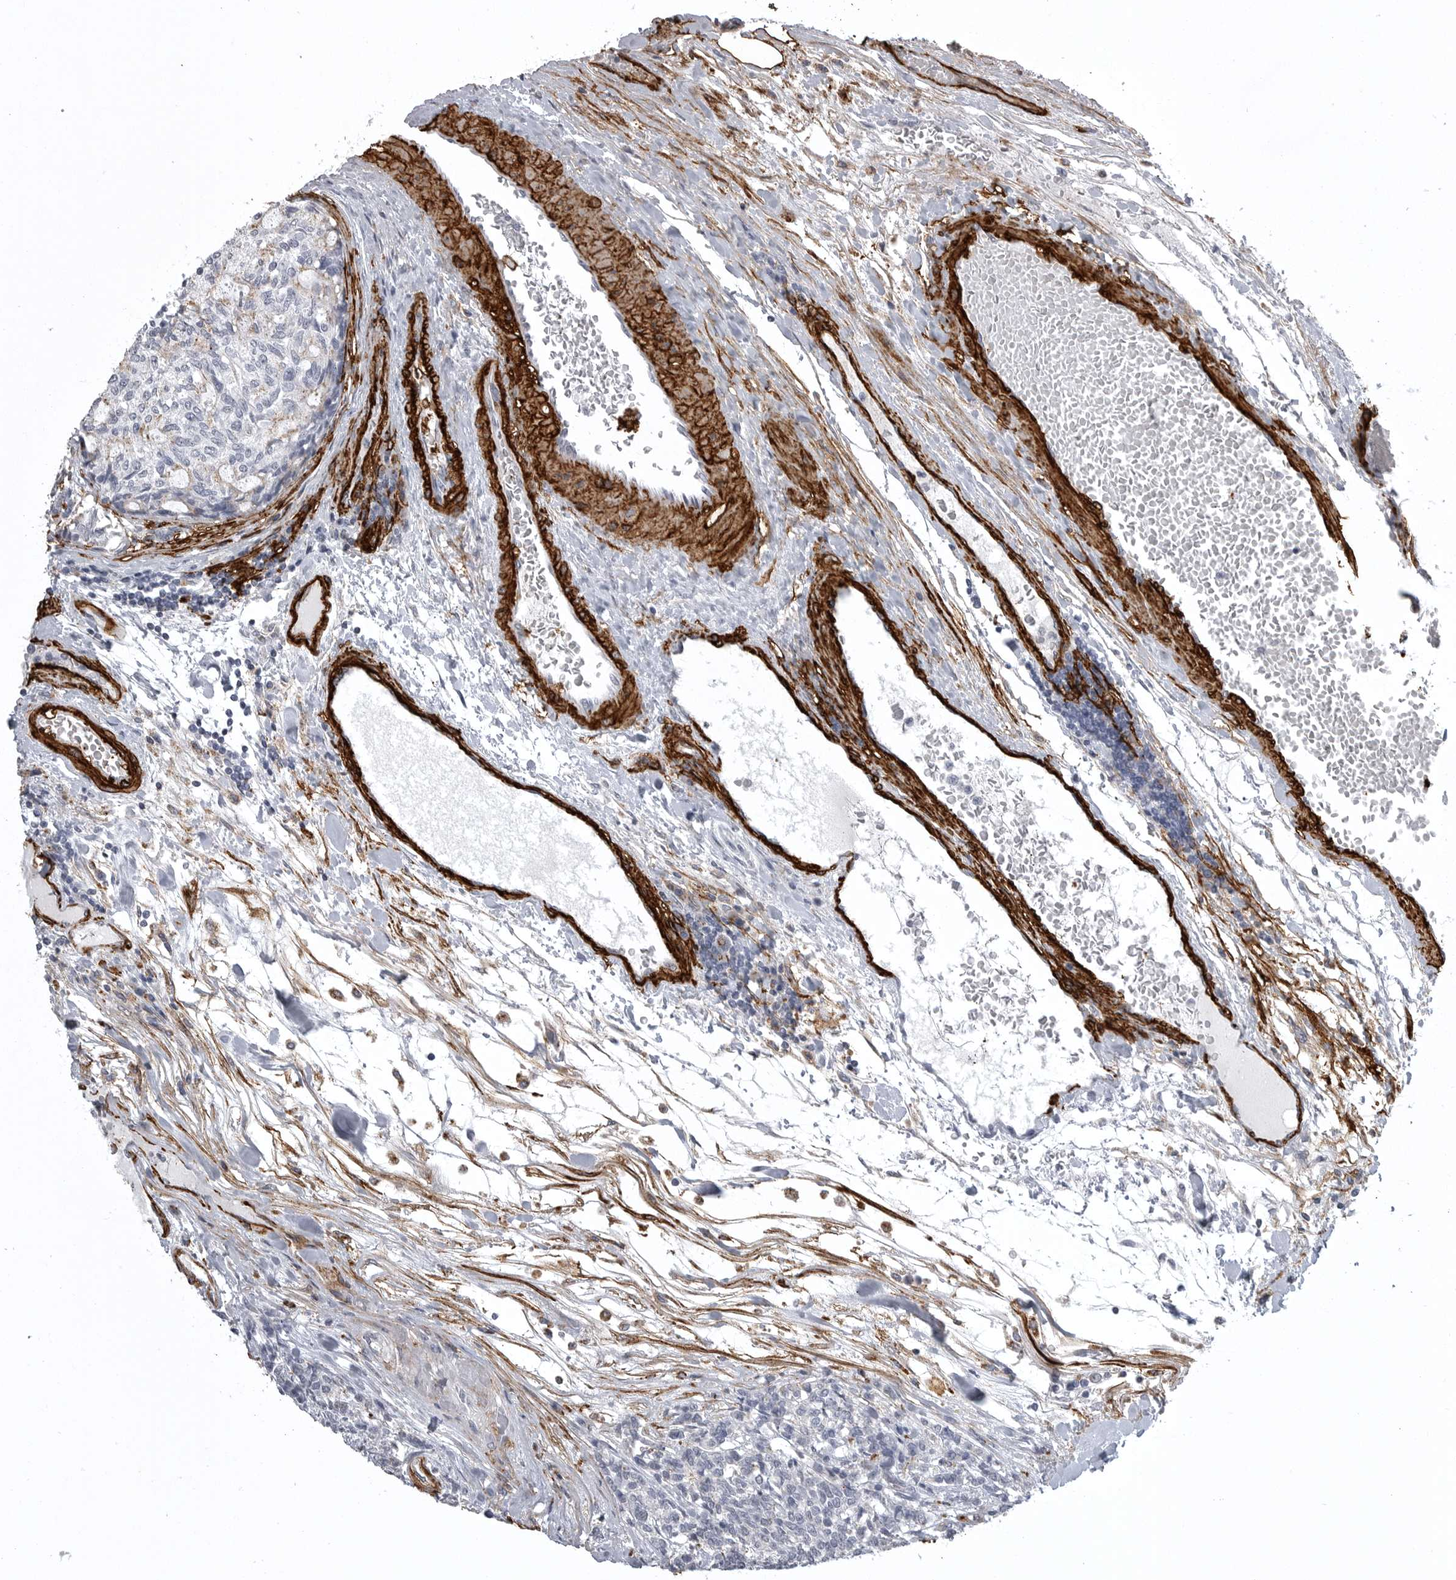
{"staining": {"intensity": "negative", "quantity": "none", "location": "none"}, "tissue": "carcinoid", "cell_type": "Tumor cells", "image_type": "cancer", "snomed": [{"axis": "morphology", "description": "Carcinoid, malignant, NOS"}, {"axis": "topography", "description": "Pancreas"}], "caption": "The image displays no staining of tumor cells in carcinoid.", "gene": "AOC3", "patient": {"sex": "female", "age": 54}}